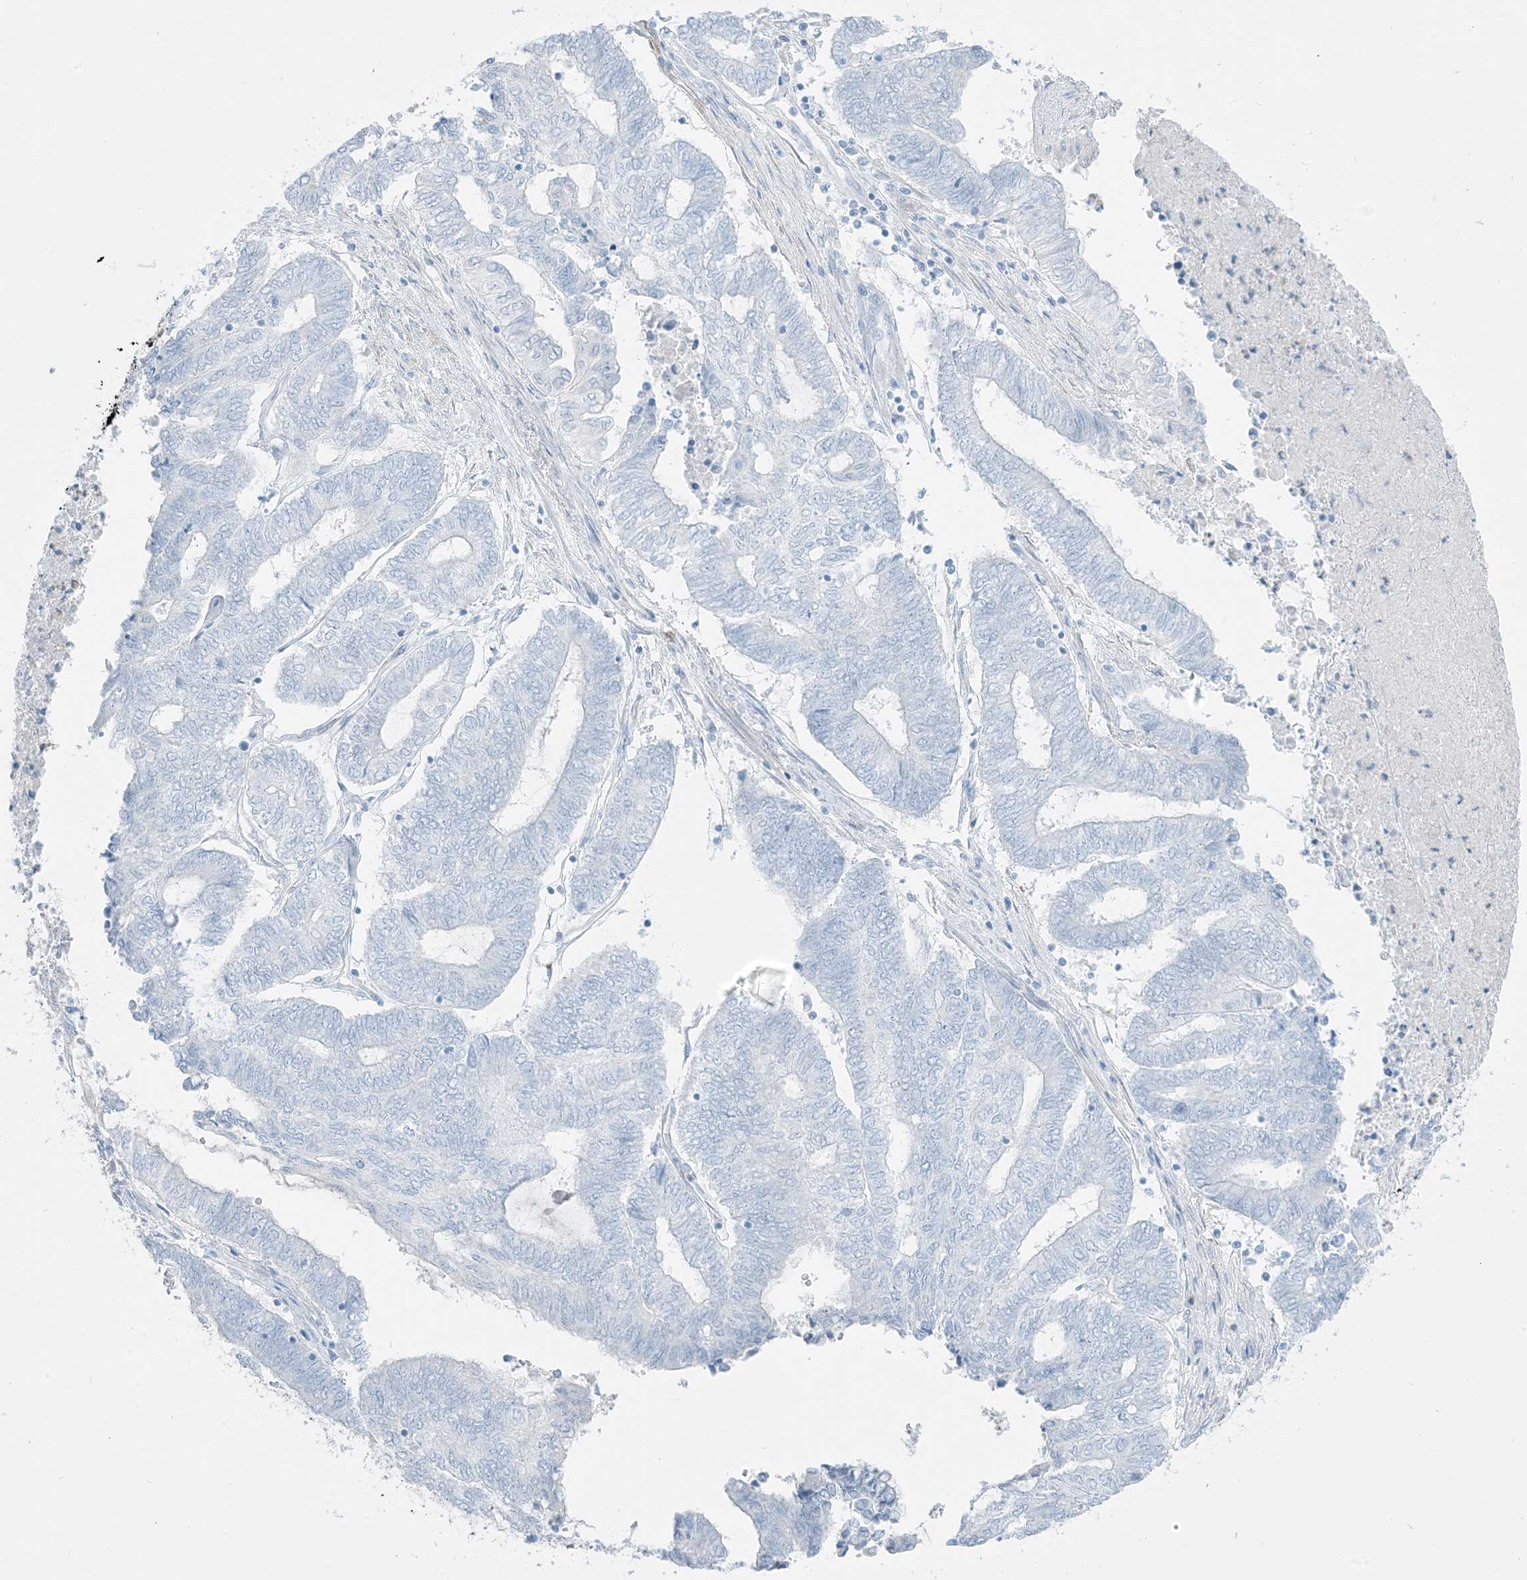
{"staining": {"intensity": "negative", "quantity": "none", "location": "none"}, "tissue": "endometrial cancer", "cell_type": "Tumor cells", "image_type": "cancer", "snomed": [{"axis": "morphology", "description": "Adenocarcinoma, NOS"}, {"axis": "topography", "description": "Uterus"}, {"axis": "topography", "description": "Endometrium"}], "caption": "Immunohistochemical staining of human endometrial cancer reveals no significant staining in tumor cells. (Immunohistochemistry, brightfield microscopy, high magnification).", "gene": "EPS8L3", "patient": {"sex": "female", "age": 70}}